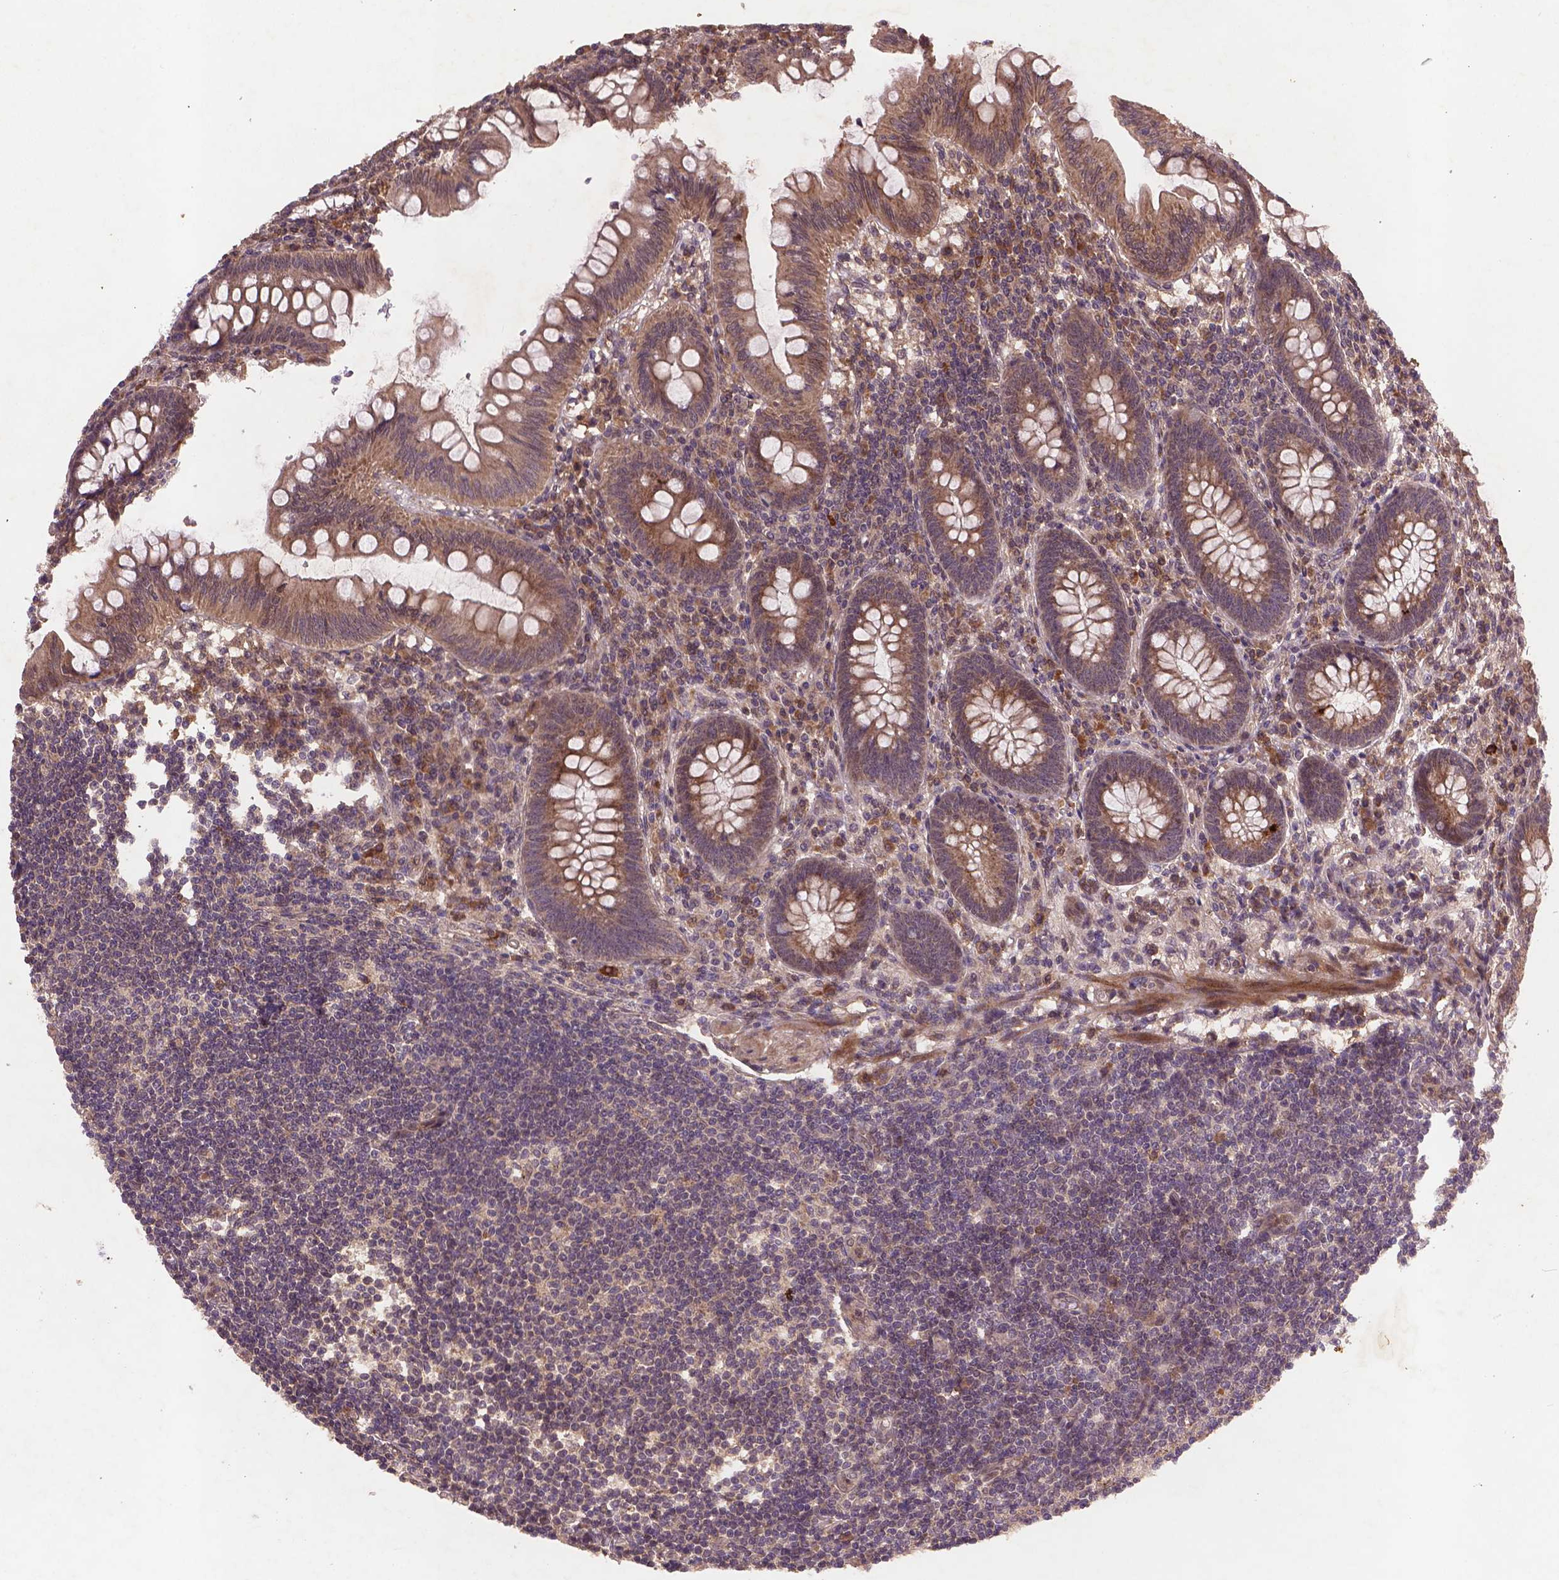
{"staining": {"intensity": "moderate", "quantity": ">75%", "location": "cytoplasmic/membranous"}, "tissue": "appendix", "cell_type": "Glandular cells", "image_type": "normal", "snomed": [{"axis": "morphology", "description": "Normal tissue, NOS"}, {"axis": "topography", "description": "Appendix"}], "caption": "IHC histopathology image of normal appendix stained for a protein (brown), which shows medium levels of moderate cytoplasmic/membranous staining in about >75% of glandular cells.", "gene": "NIPAL2", "patient": {"sex": "female", "age": 57}}